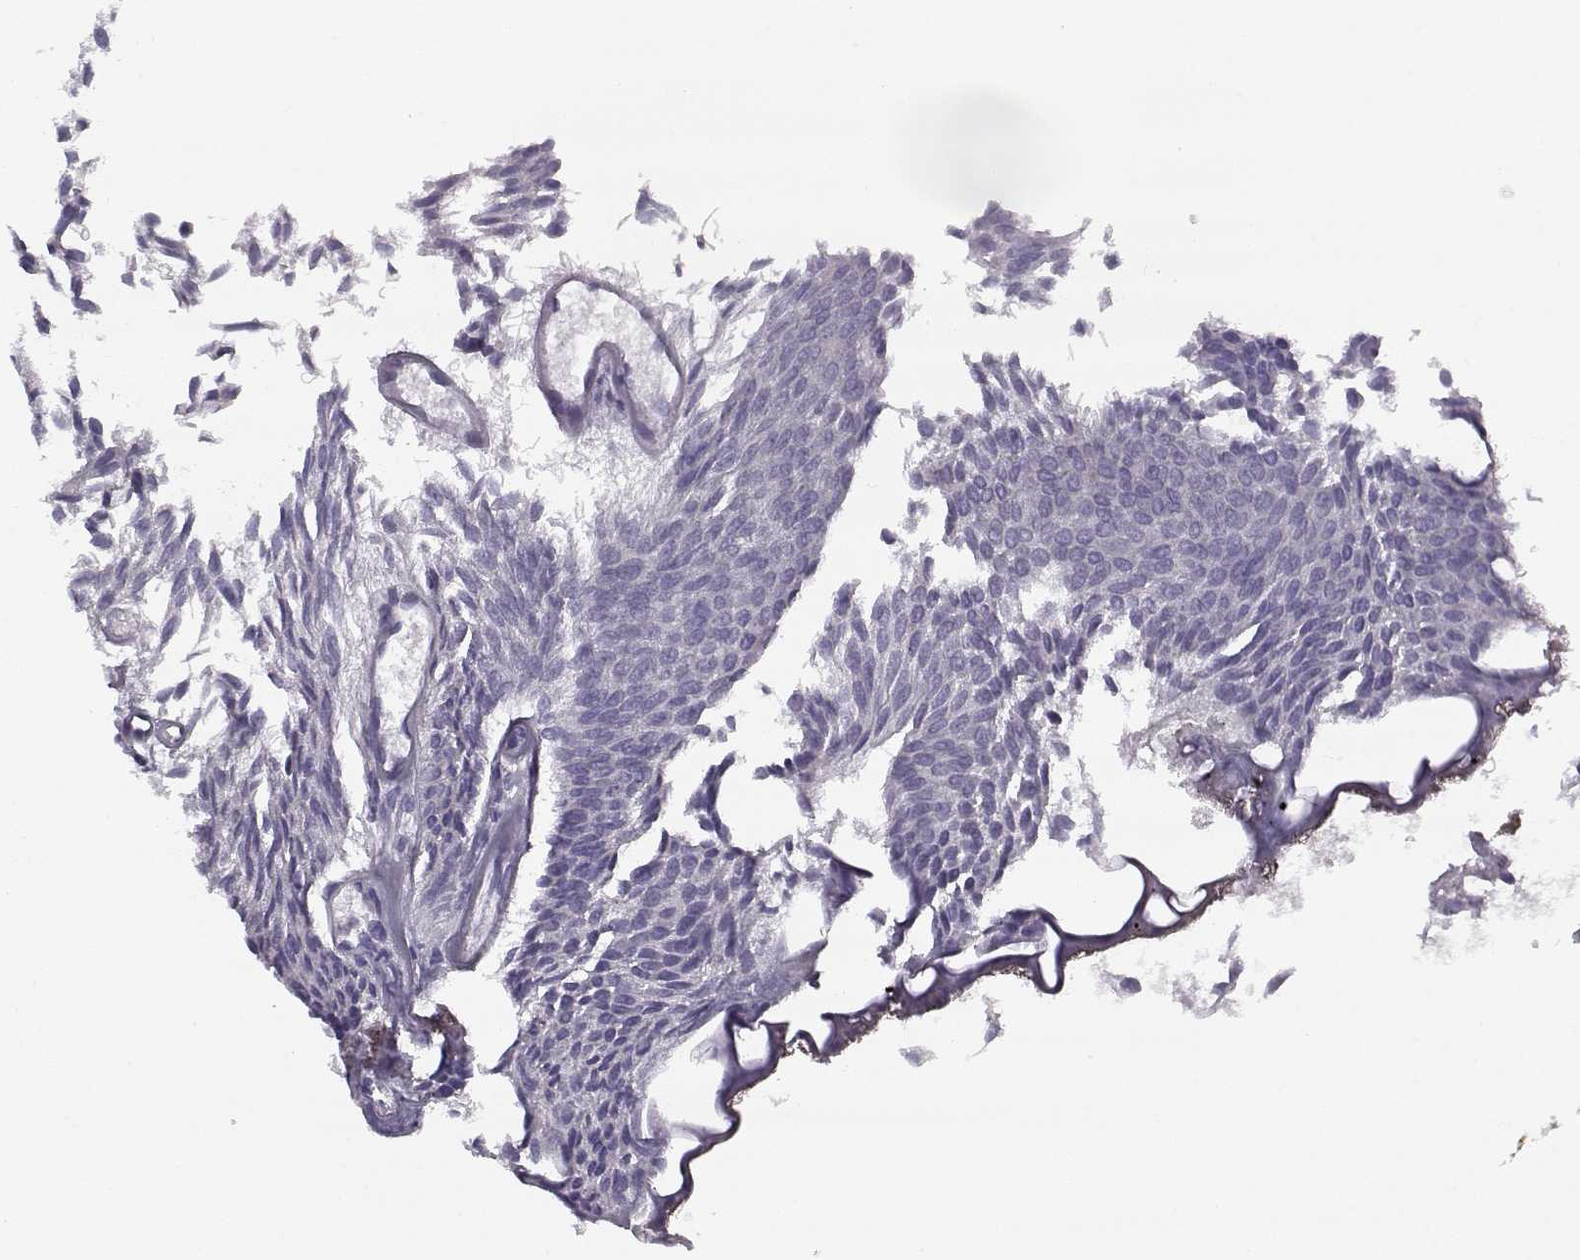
{"staining": {"intensity": "negative", "quantity": "none", "location": "none"}, "tissue": "urothelial cancer", "cell_type": "Tumor cells", "image_type": "cancer", "snomed": [{"axis": "morphology", "description": "Urothelial carcinoma, Low grade"}, {"axis": "topography", "description": "Urinary bladder"}], "caption": "A micrograph of low-grade urothelial carcinoma stained for a protein reveals no brown staining in tumor cells. (DAB IHC visualized using brightfield microscopy, high magnification).", "gene": "DDX25", "patient": {"sex": "male", "age": 63}}